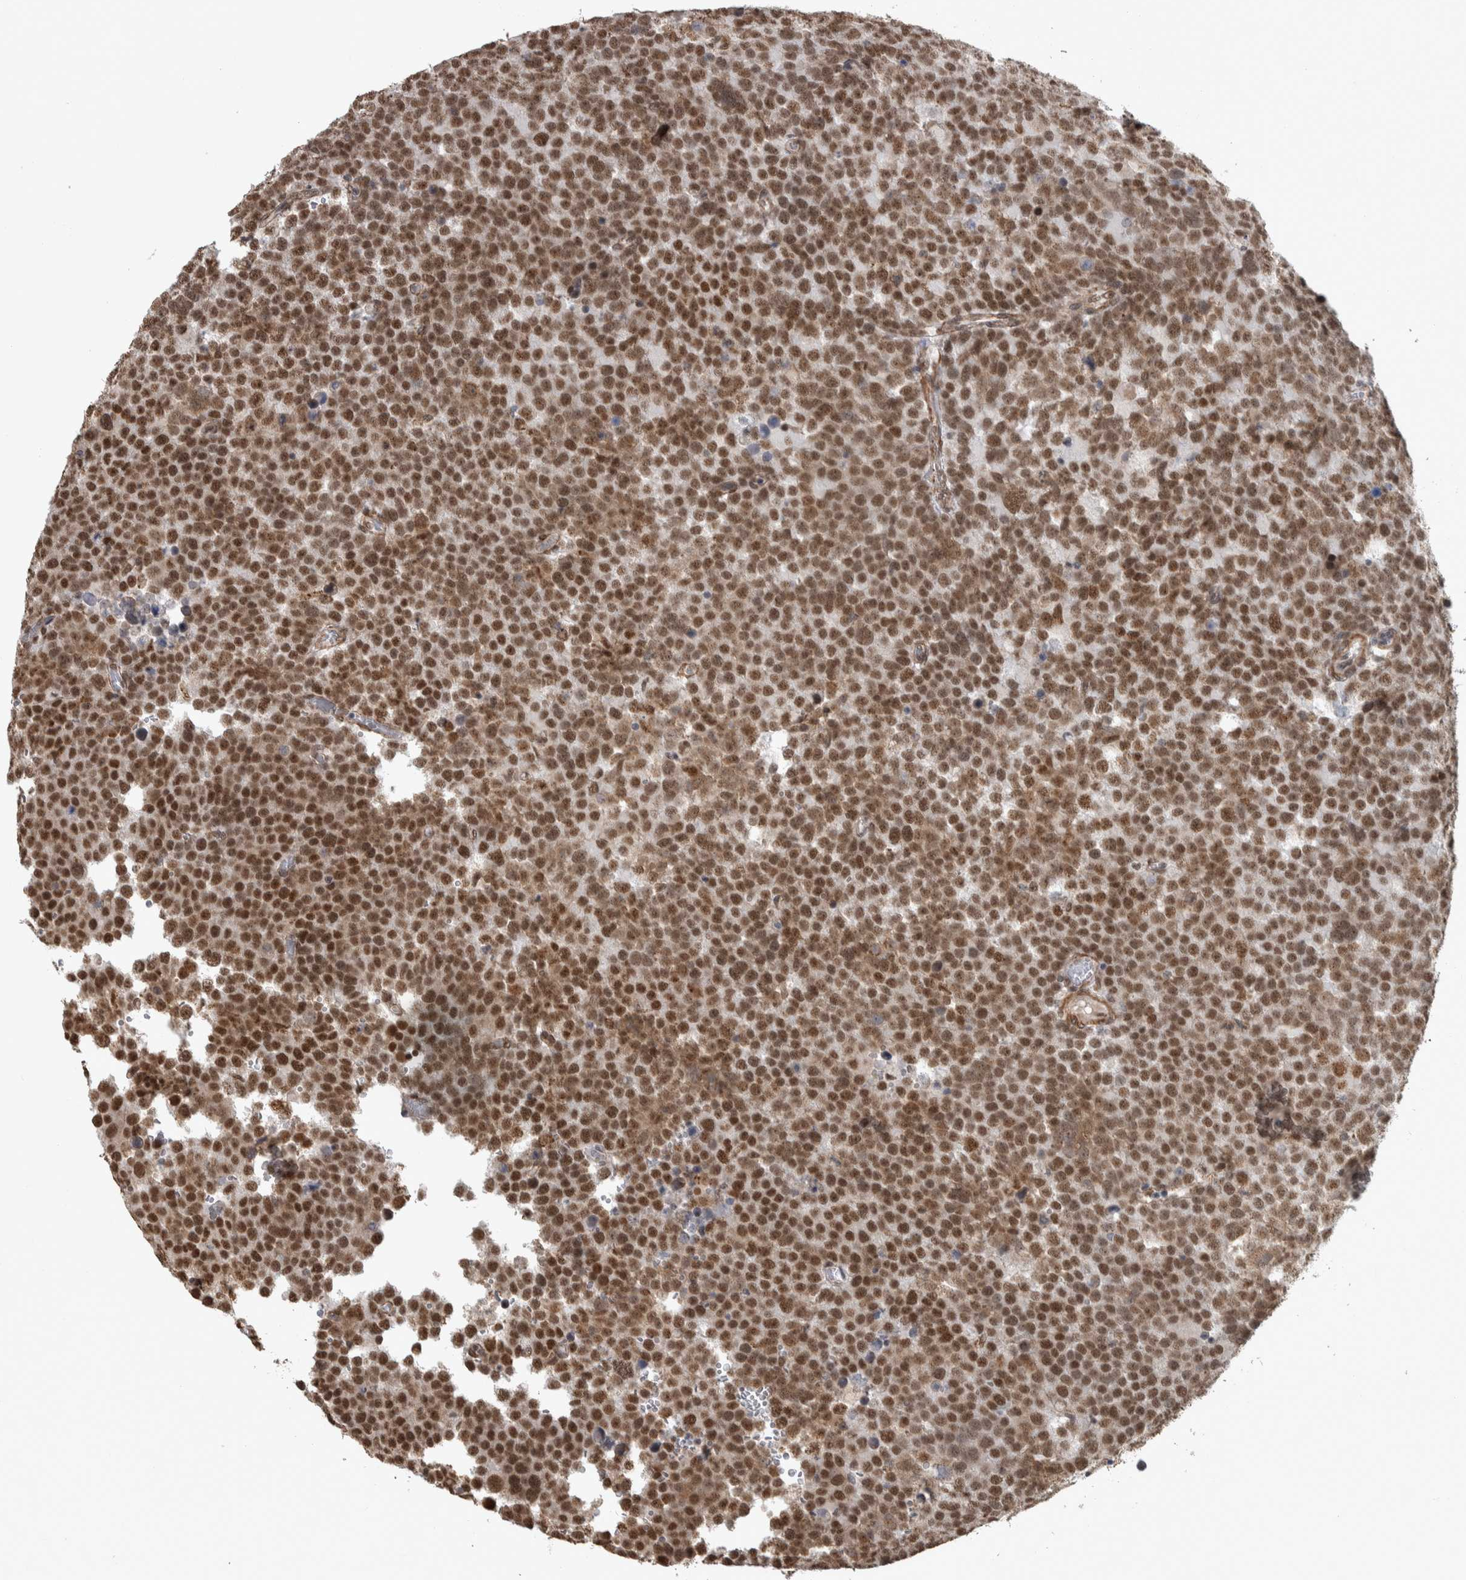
{"staining": {"intensity": "strong", "quantity": ">75%", "location": "nuclear"}, "tissue": "testis cancer", "cell_type": "Tumor cells", "image_type": "cancer", "snomed": [{"axis": "morphology", "description": "Seminoma, NOS"}, {"axis": "topography", "description": "Testis"}], "caption": "Strong nuclear expression is seen in approximately >75% of tumor cells in testis cancer. (Brightfield microscopy of DAB IHC at high magnification).", "gene": "DDX42", "patient": {"sex": "male", "age": 71}}